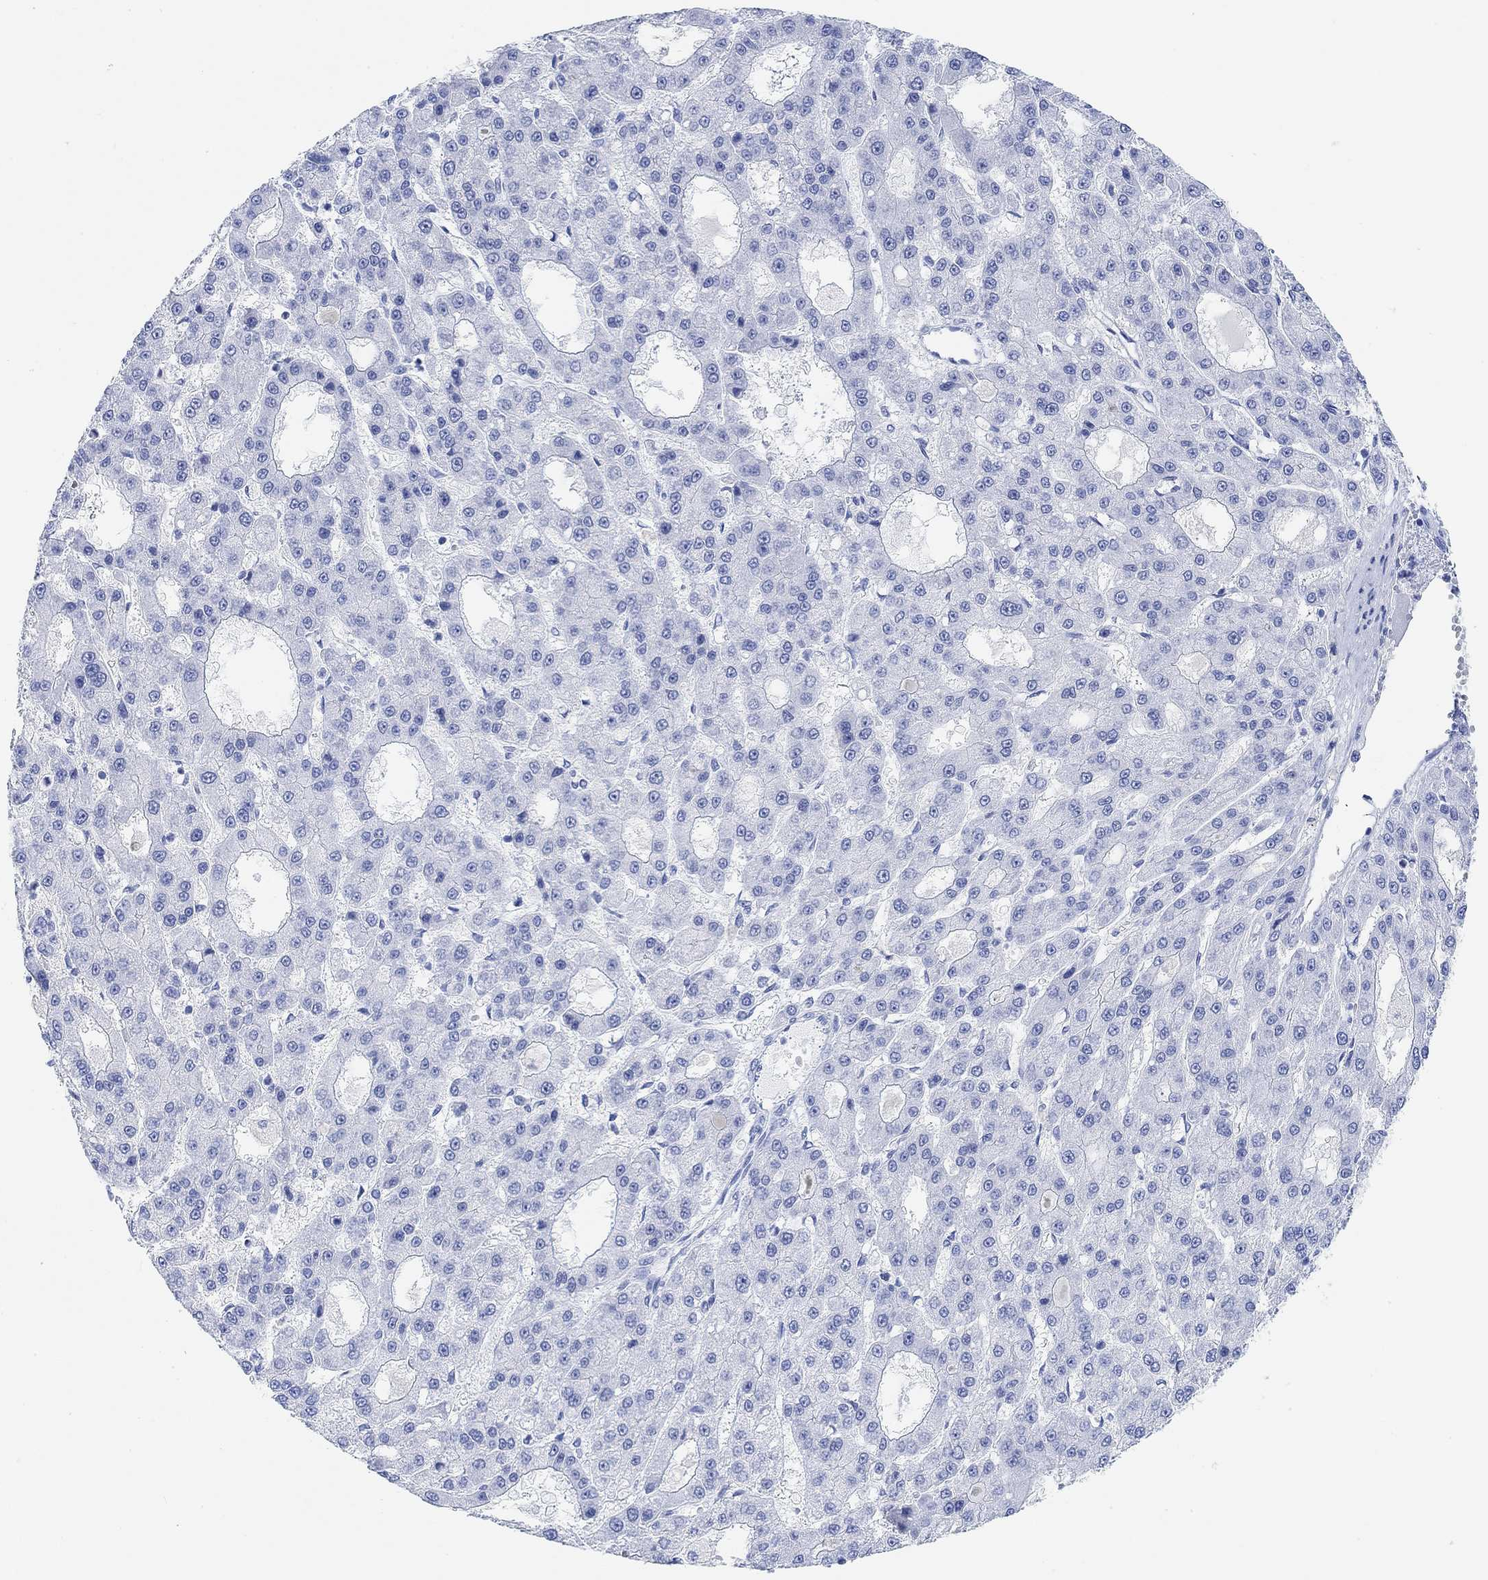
{"staining": {"intensity": "negative", "quantity": "none", "location": "none"}, "tissue": "liver cancer", "cell_type": "Tumor cells", "image_type": "cancer", "snomed": [{"axis": "morphology", "description": "Carcinoma, Hepatocellular, NOS"}, {"axis": "topography", "description": "Liver"}], "caption": "Immunohistochemistry (IHC) of liver cancer reveals no expression in tumor cells.", "gene": "ANKRD33", "patient": {"sex": "male", "age": 70}}